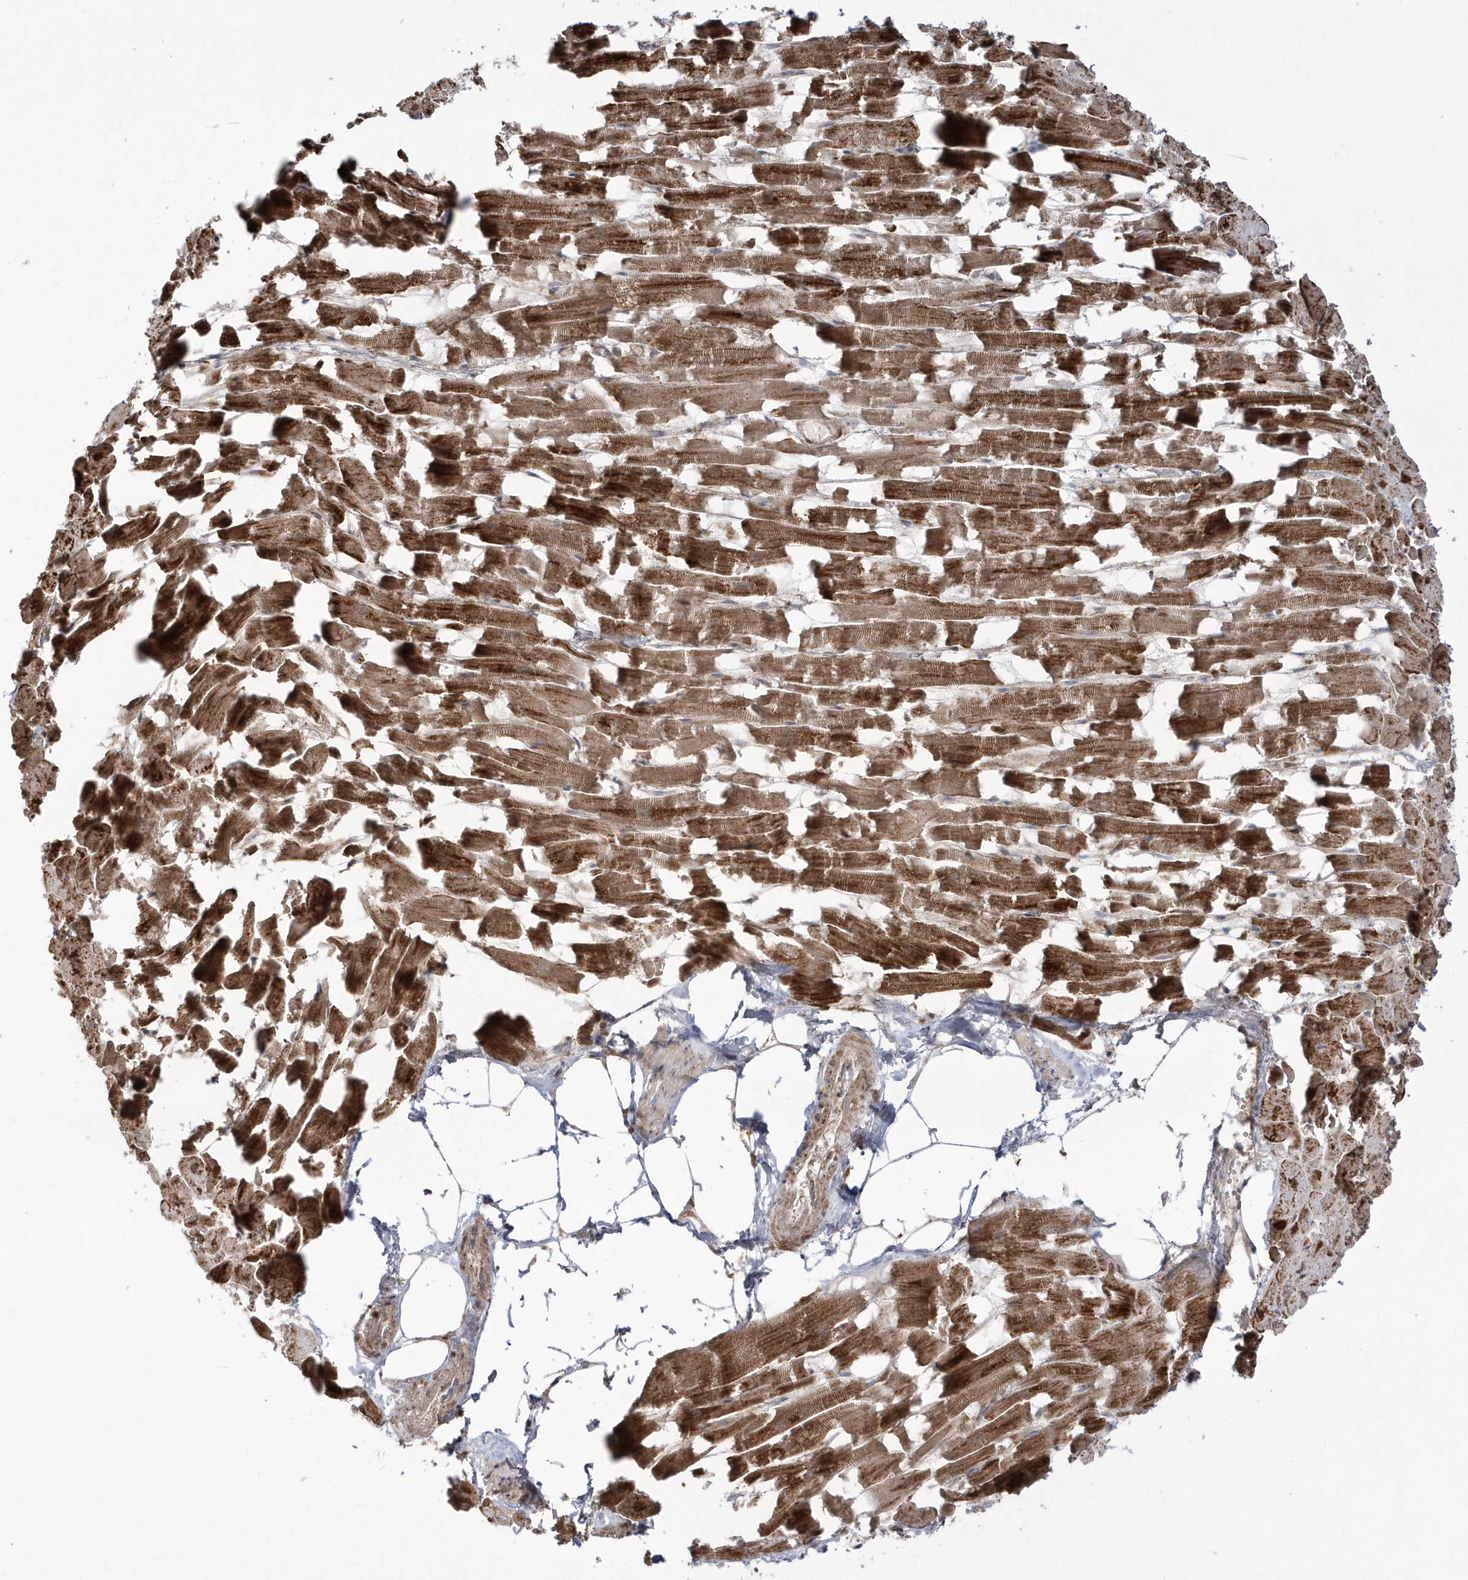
{"staining": {"intensity": "moderate", "quantity": ">75%", "location": "cytoplasmic/membranous"}, "tissue": "heart muscle", "cell_type": "Cardiomyocytes", "image_type": "normal", "snomed": [{"axis": "morphology", "description": "Normal tissue, NOS"}, {"axis": "topography", "description": "Heart"}], "caption": "An immunohistochemistry (IHC) photomicrograph of benign tissue is shown. Protein staining in brown highlights moderate cytoplasmic/membranous positivity in heart muscle within cardiomyocytes. (DAB = brown stain, brightfield microscopy at high magnification).", "gene": "SH3BP2", "patient": {"sex": "female", "age": 64}}